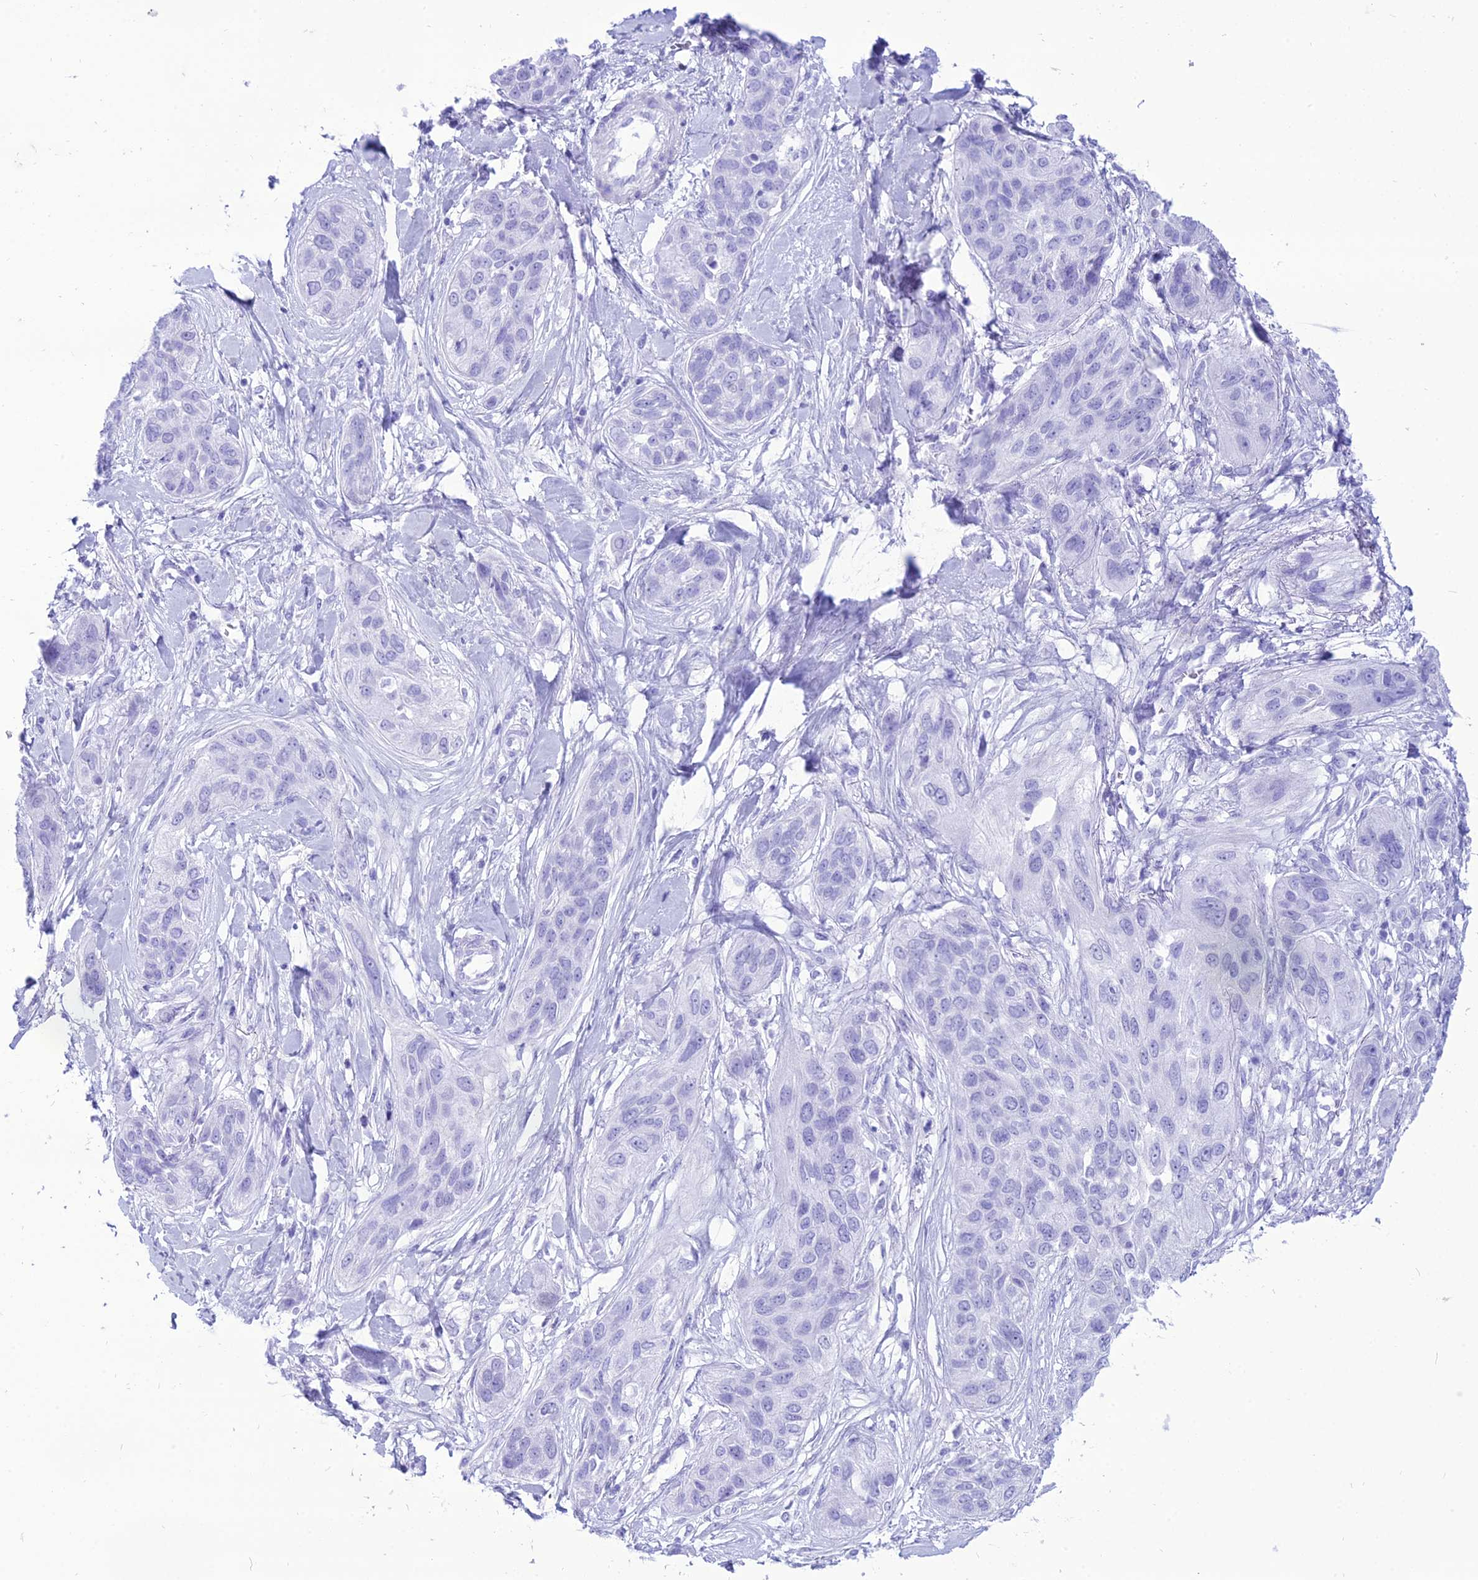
{"staining": {"intensity": "negative", "quantity": "none", "location": "none"}, "tissue": "lung cancer", "cell_type": "Tumor cells", "image_type": "cancer", "snomed": [{"axis": "morphology", "description": "Squamous cell carcinoma, NOS"}, {"axis": "topography", "description": "Lung"}], "caption": "Immunohistochemistry of lung cancer (squamous cell carcinoma) shows no expression in tumor cells. (IHC, brightfield microscopy, high magnification).", "gene": "PNMA5", "patient": {"sex": "female", "age": 70}}